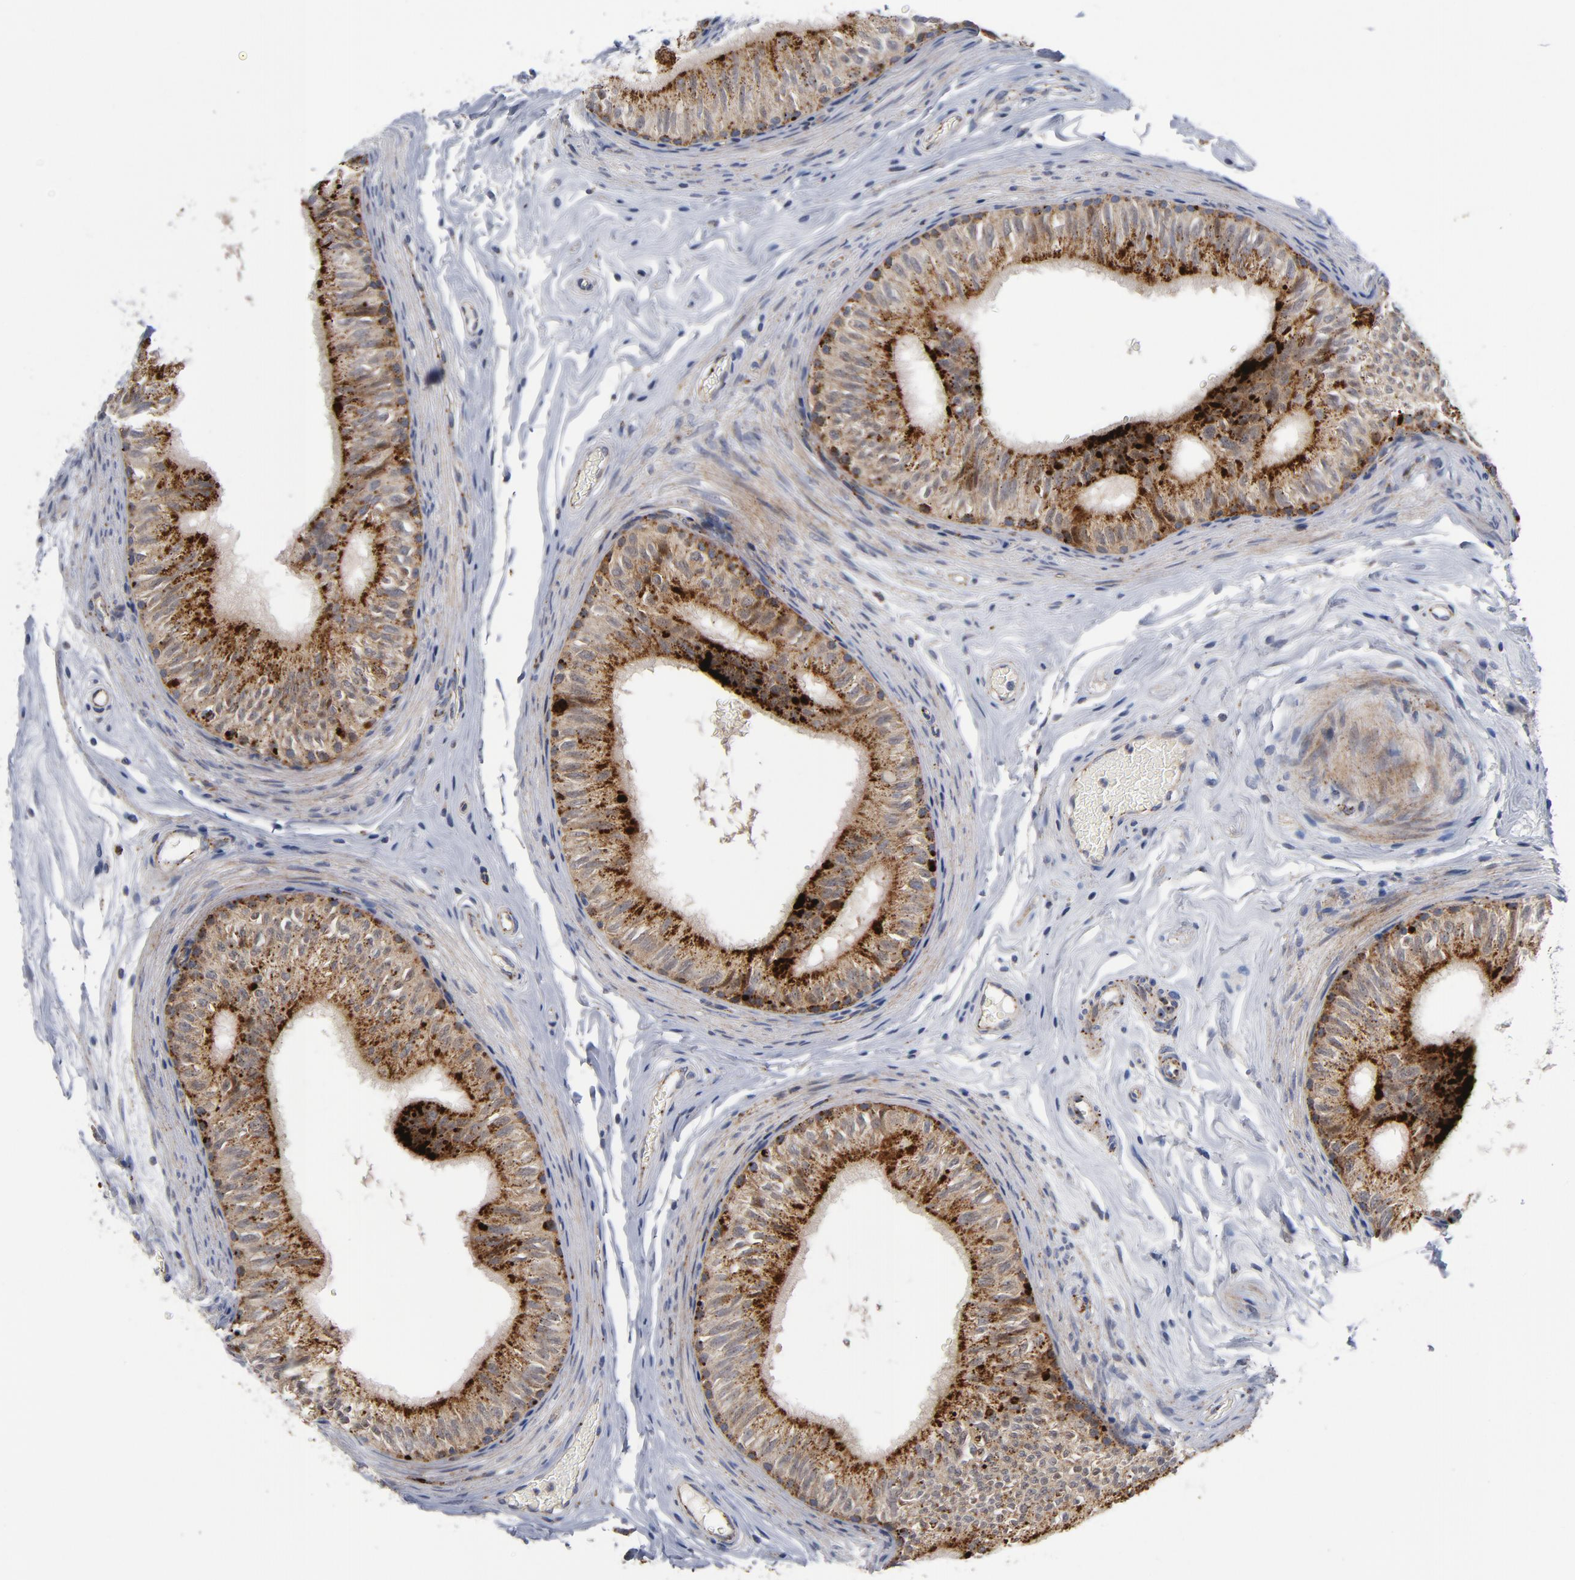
{"staining": {"intensity": "strong", "quantity": ">75%", "location": "cytoplasmic/membranous"}, "tissue": "epididymis", "cell_type": "Glandular cells", "image_type": "normal", "snomed": [{"axis": "morphology", "description": "Normal tissue, NOS"}, {"axis": "topography", "description": "Testis"}, {"axis": "topography", "description": "Epididymis"}], "caption": "Protein expression analysis of benign epididymis exhibits strong cytoplasmic/membranous positivity in approximately >75% of glandular cells. (Brightfield microscopy of DAB IHC at high magnification).", "gene": "AKT2", "patient": {"sex": "male", "age": 36}}